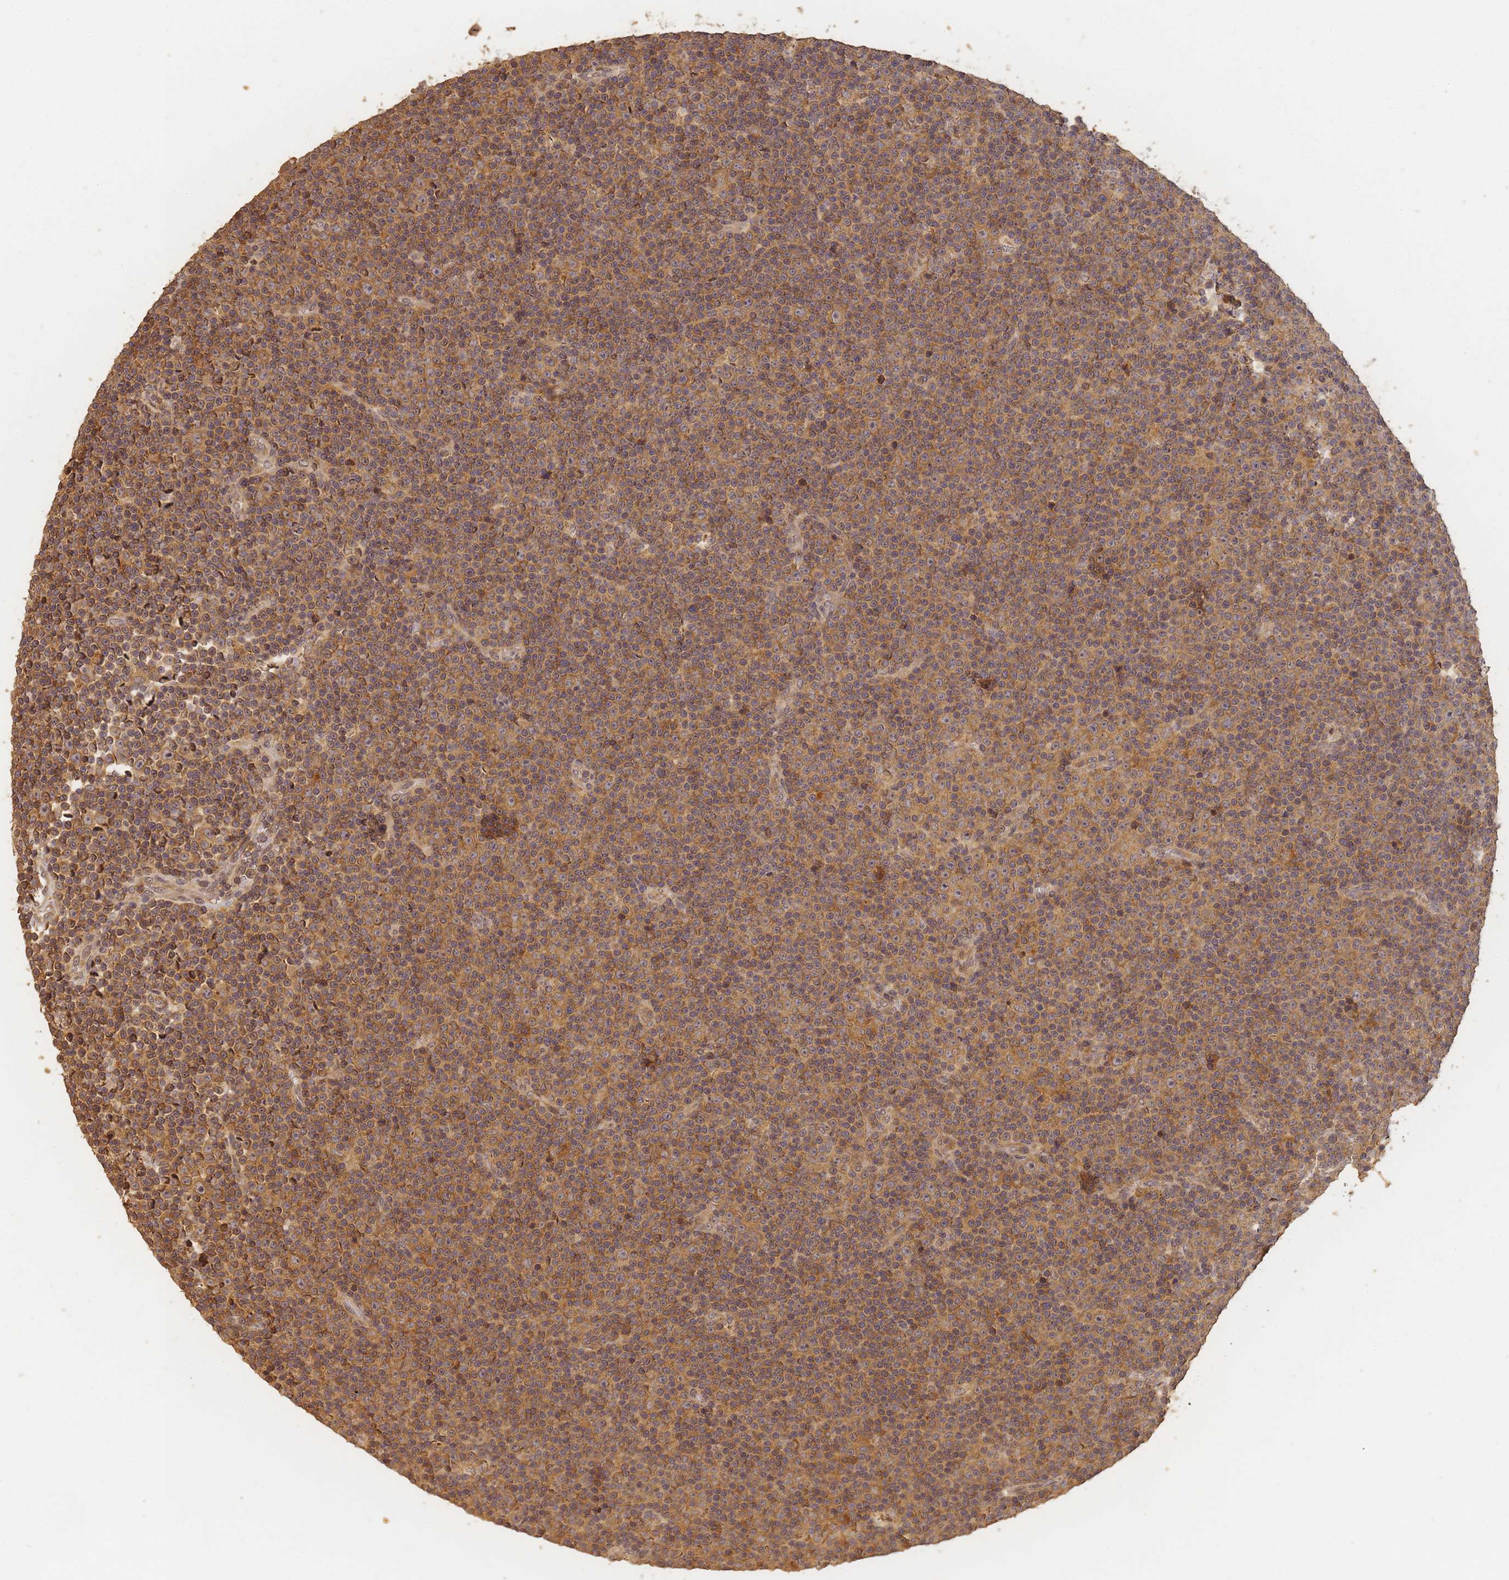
{"staining": {"intensity": "moderate", "quantity": ">75%", "location": "cytoplasmic/membranous"}, "tissue": "lymphoma", "cell_type": "Tumor cells", "image_type": "cancer", "snomed": [{"axis": "morphology", "description": "Malignant lymphoma, non-Hodgkin's type, Low grade"}, {"axis": "topography", "description": "Lymph node"}], "caption": "Lymphoma stained with a protein marker reveals moderate staining in tumor cells.", "gene": "ALKBH1", "patient": {"sex": "female", "age": 67}}